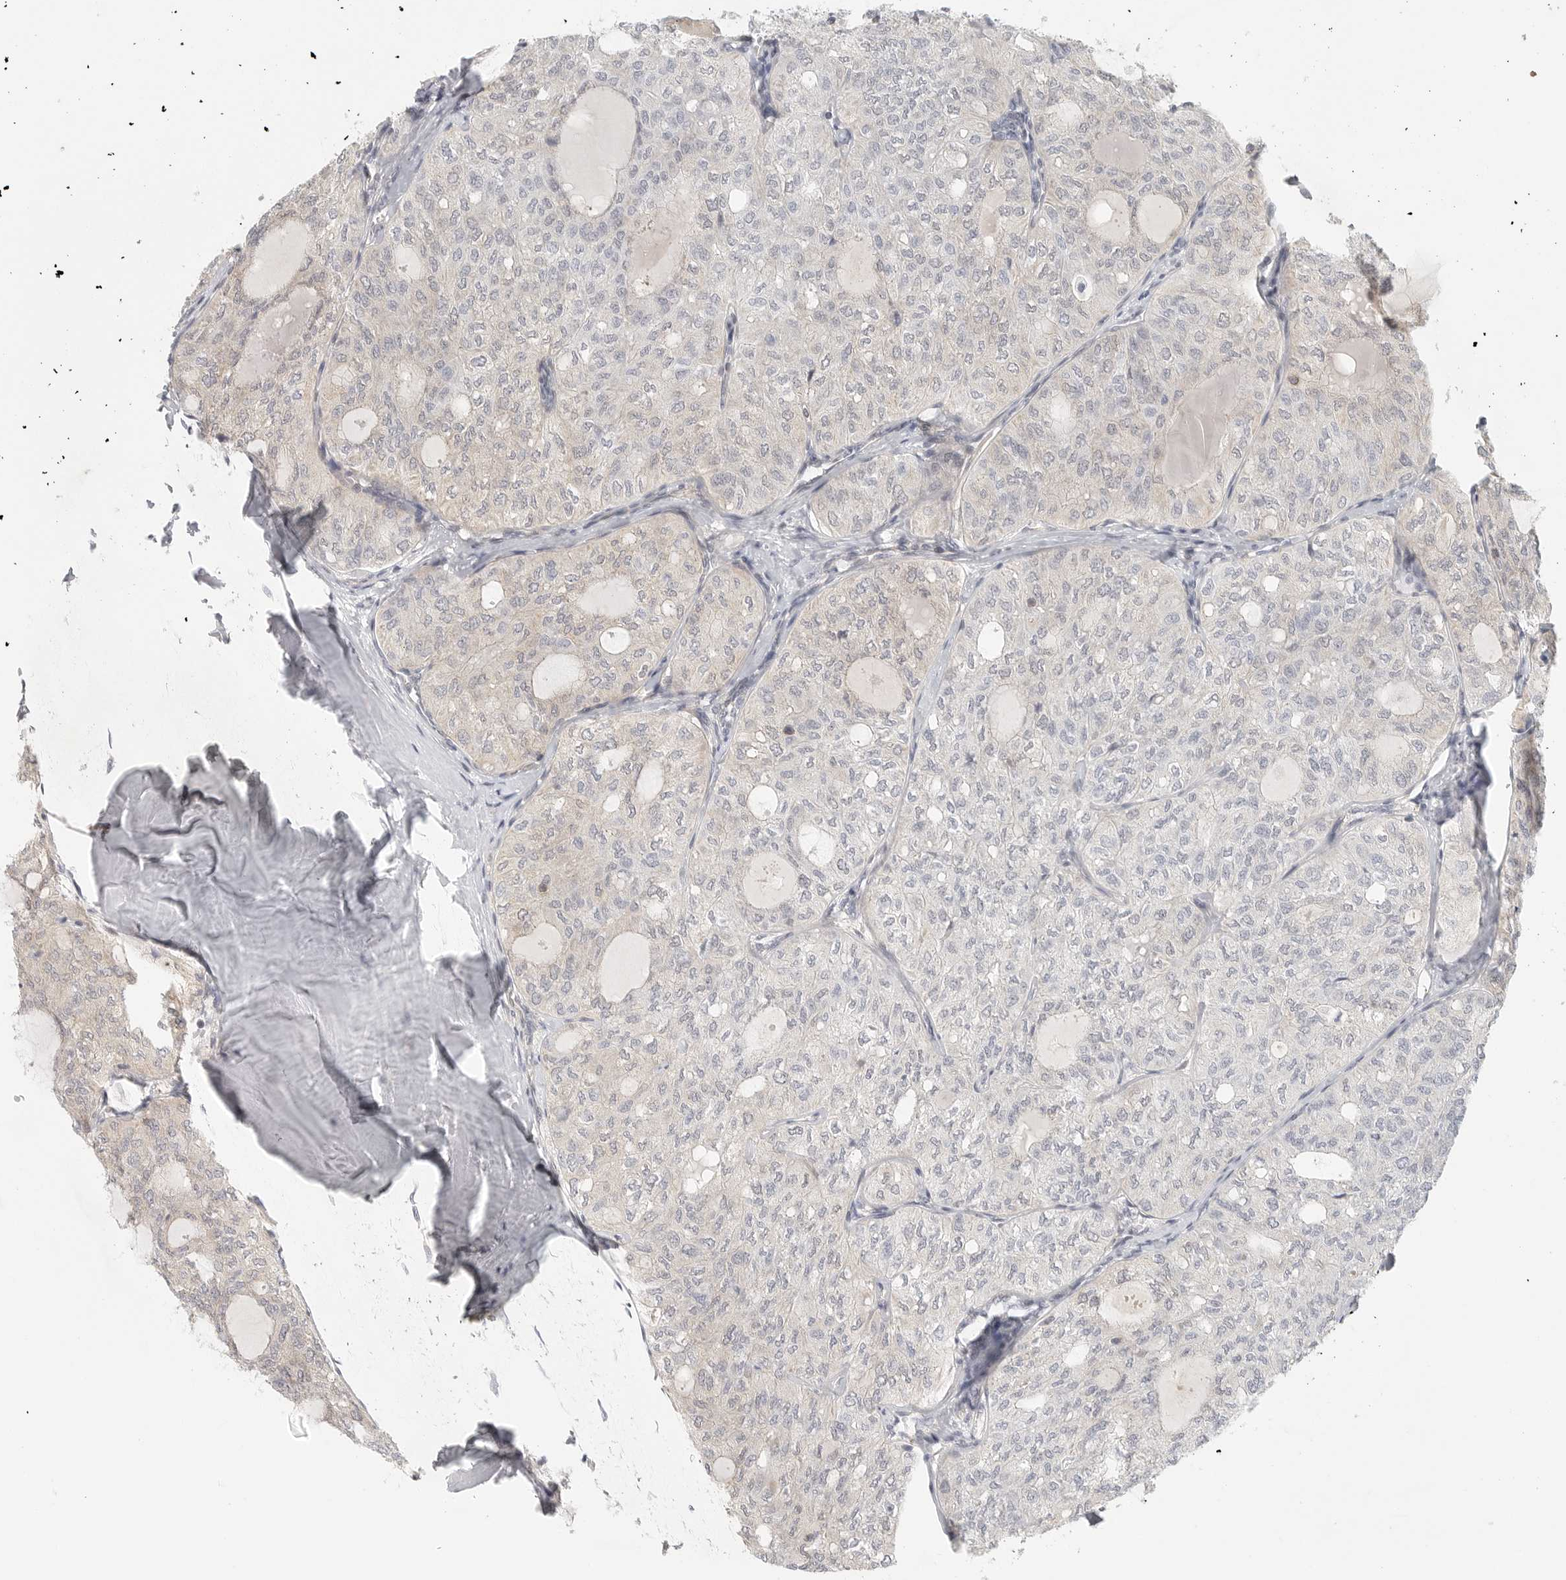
{"staining": {"intensity": "negative", "quantity": "none", "location": "none"}, "tissue": "thyroid cancer", "cell_type": "Tumor cells", "image_type": "cancer", "snomed": [{"axis": "morphology", "description": "Follicular adenoma carcinoma, NOS"}, {"axis": "topography", "description": "Thyroid gland"}], "caption": "Image shows no protein expression in tumor cells of thyroid cancer tissue. The staining was performed using DAB (3,3'-diaminobenzidine) to visualize the protein expression in brown, while the nuclei were stained in blue with hematoxylin (Magnification: 20x).", "gene": "HDAC6", "patient": {"sex": "male", "age": 75}}